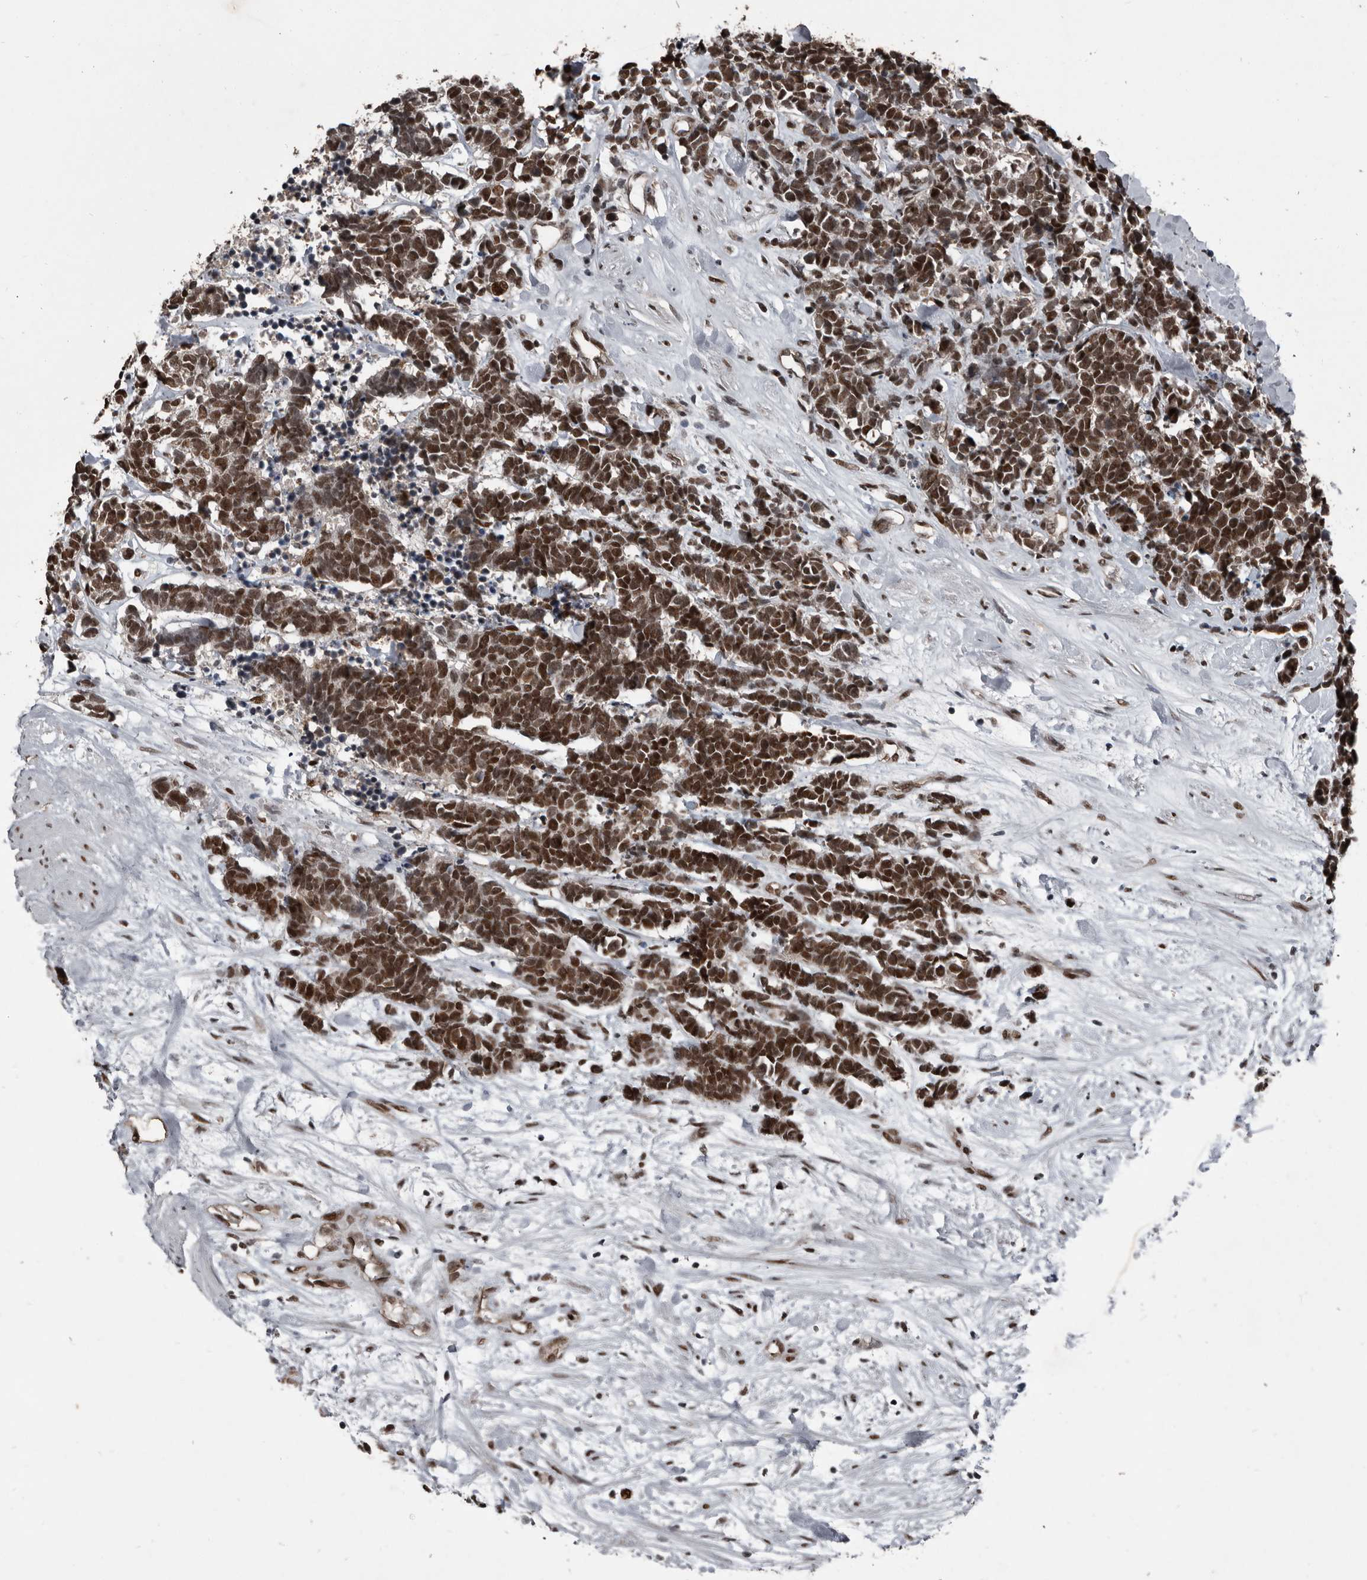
{"staining": {"intensity": "strong", "quantity": ">75%", "location": "nuclear"}, "tissue": "carcinoid", "cell_type": "Tumor cells", "image_type": "cancer", "snomed": [{"axis": "morphology", "description": "Carcinoma, NOS"}, {"axis": "morphology", "description": "Carcinoid, malignant, NOS"}, {"axis": "topography", "description": "Urinary bladder"}], "caption": "An immunohistochemistry (IHC) histopathology image of tumor tissue is shown. Protein staining in brown shows strong nuclear positivity in carcinoid within tumor cells.", "gene": "CHD1L", "patient": {"sex": "male", "age": 57}}